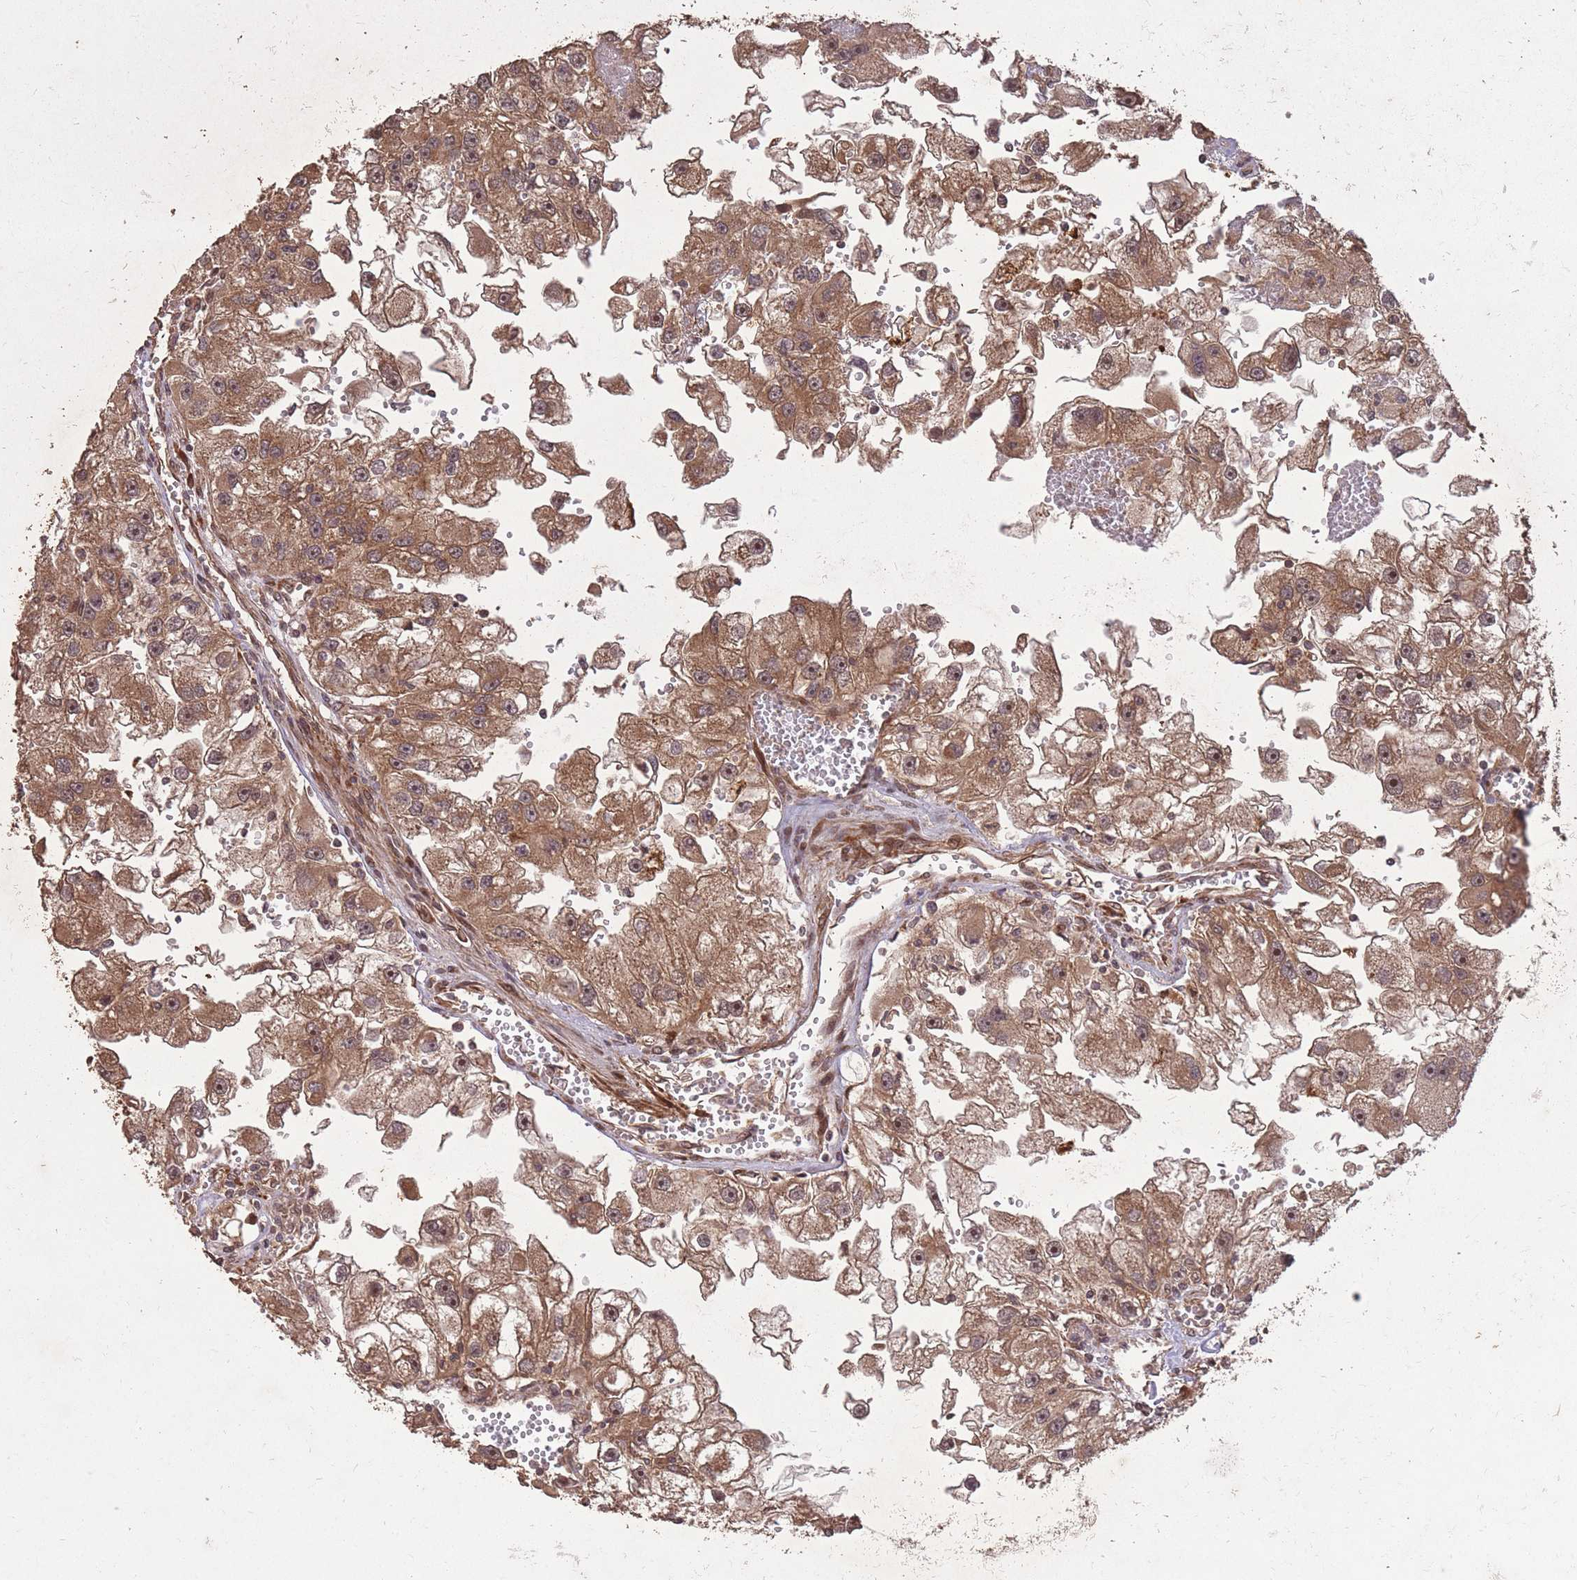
{"staining": {"intensity": "moderate", "quantity": ">75%", "location": "cytoplasmic/membranous,nuclear"}, "tissue": "renal cancer", "cell_type": "Tumor cells", "image_type": "cancer", "snomed": [{"axis": "morphology", "description": "Adenocarcinoma, NOS"}, {"axis": "topography", "description": "Kidney"}], "caption": "Immunohistochemical staining of renal adenocarcinoma shows medium levels of moderate cytoplasmic/membranous and nuclear staining in approximately >75% of tumor cells.", "gene": "ERBB3", "patient": {"sex": "male", "age": 63}}